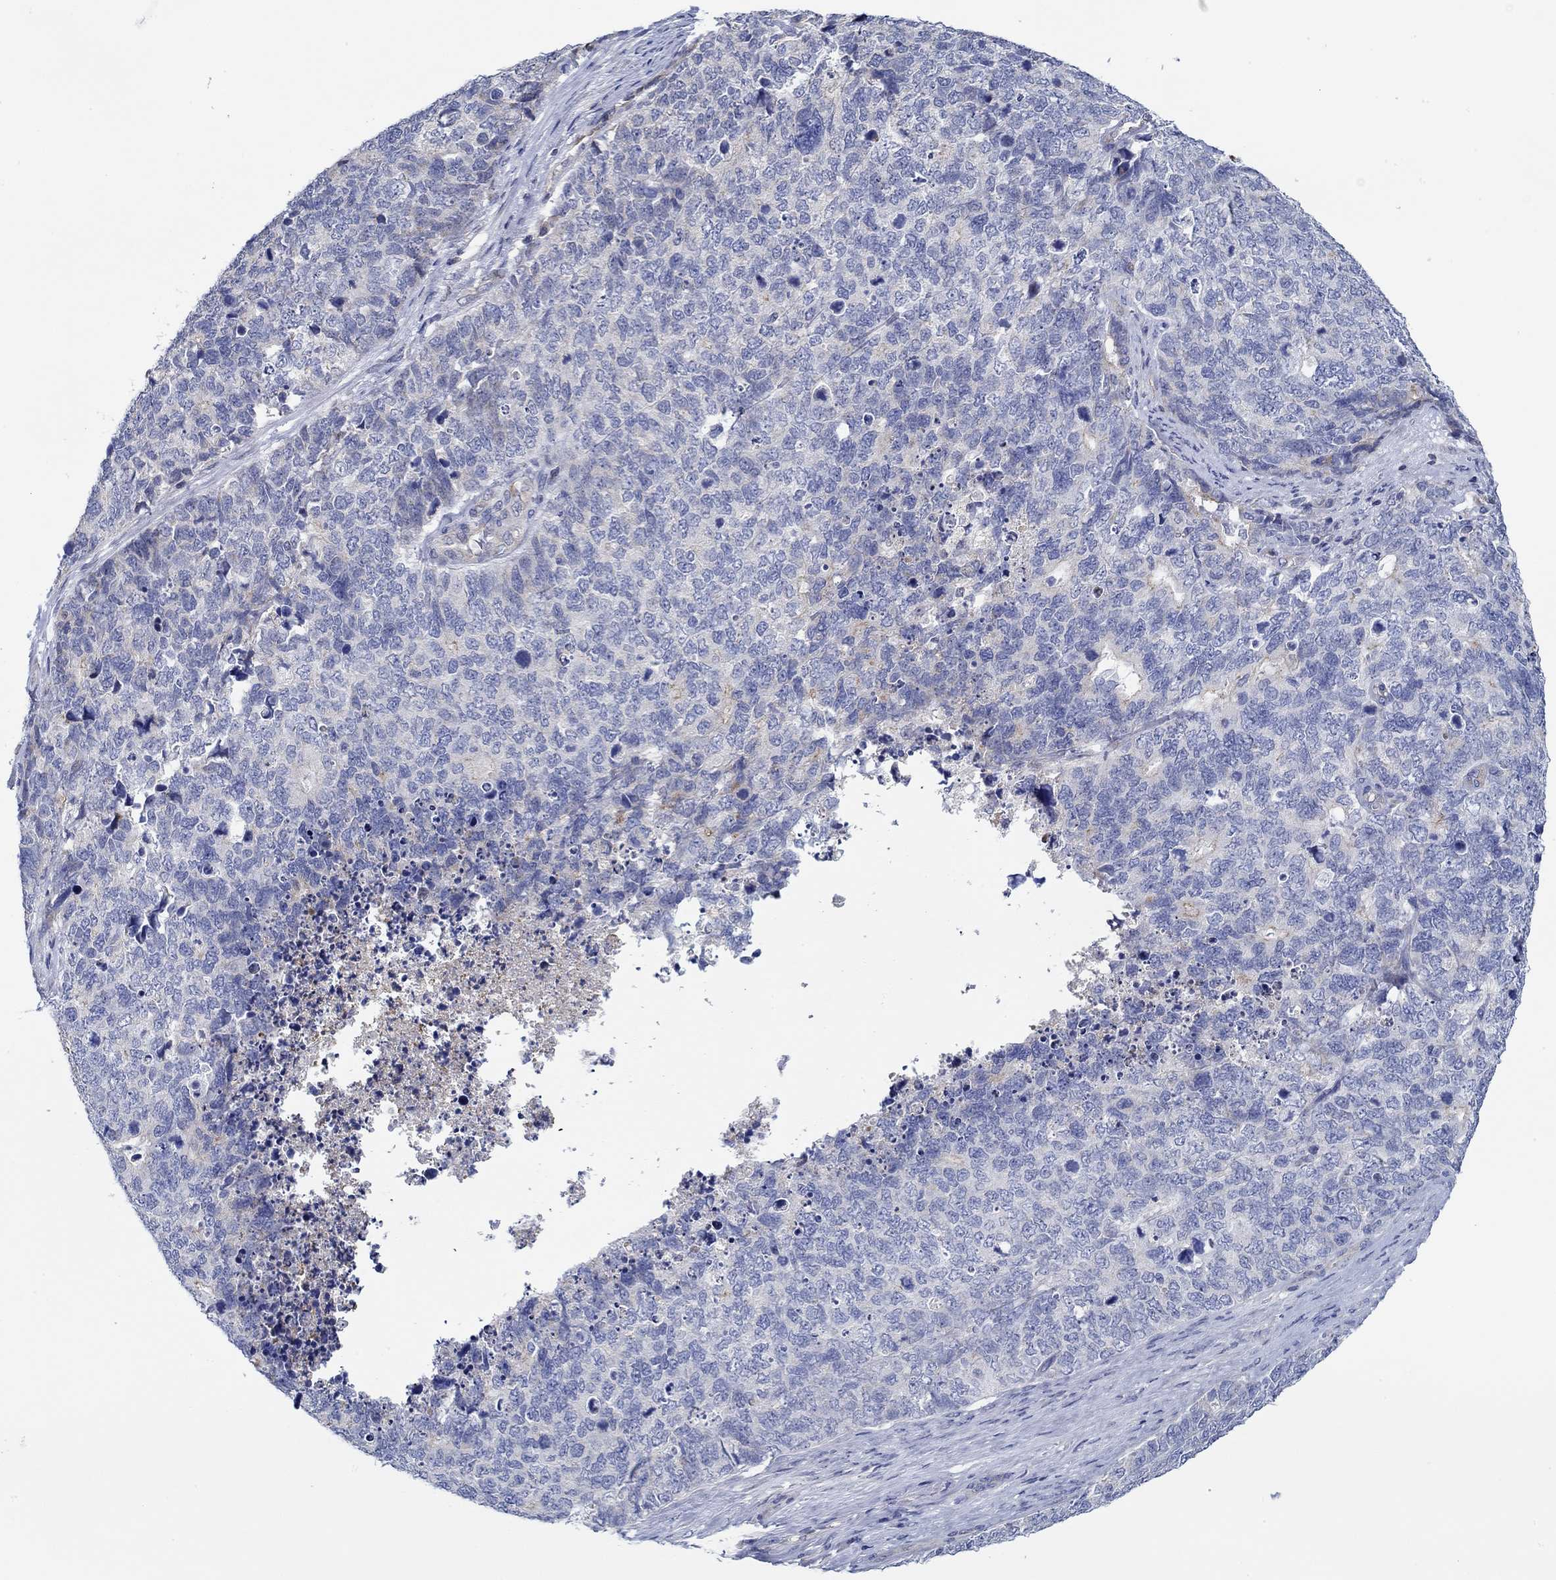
{"staining": {"intensity": "negative", "quantity": "none", "location": "none"}, "tissue": "cervical cancer", "cell_type": "Tumor cells", "image_type": "cancer", "snomed": [{"axis": "morphology", "description": "Squamous cell carcinoma, NOS"}, {"axis": "topography", "description": "Cervix"}], "caption": "Cervical cancer was stained to show a protein in brown. There is no significant expression in tumor cells. Brightfield microscopy of IHC stained with DAB (3,3'-diaminobenzidine) (brown) and hematoxylin (blue), captured at high magnification.", "gene": "CFAP61", "patient": {"sex": "female", "age": 63}}